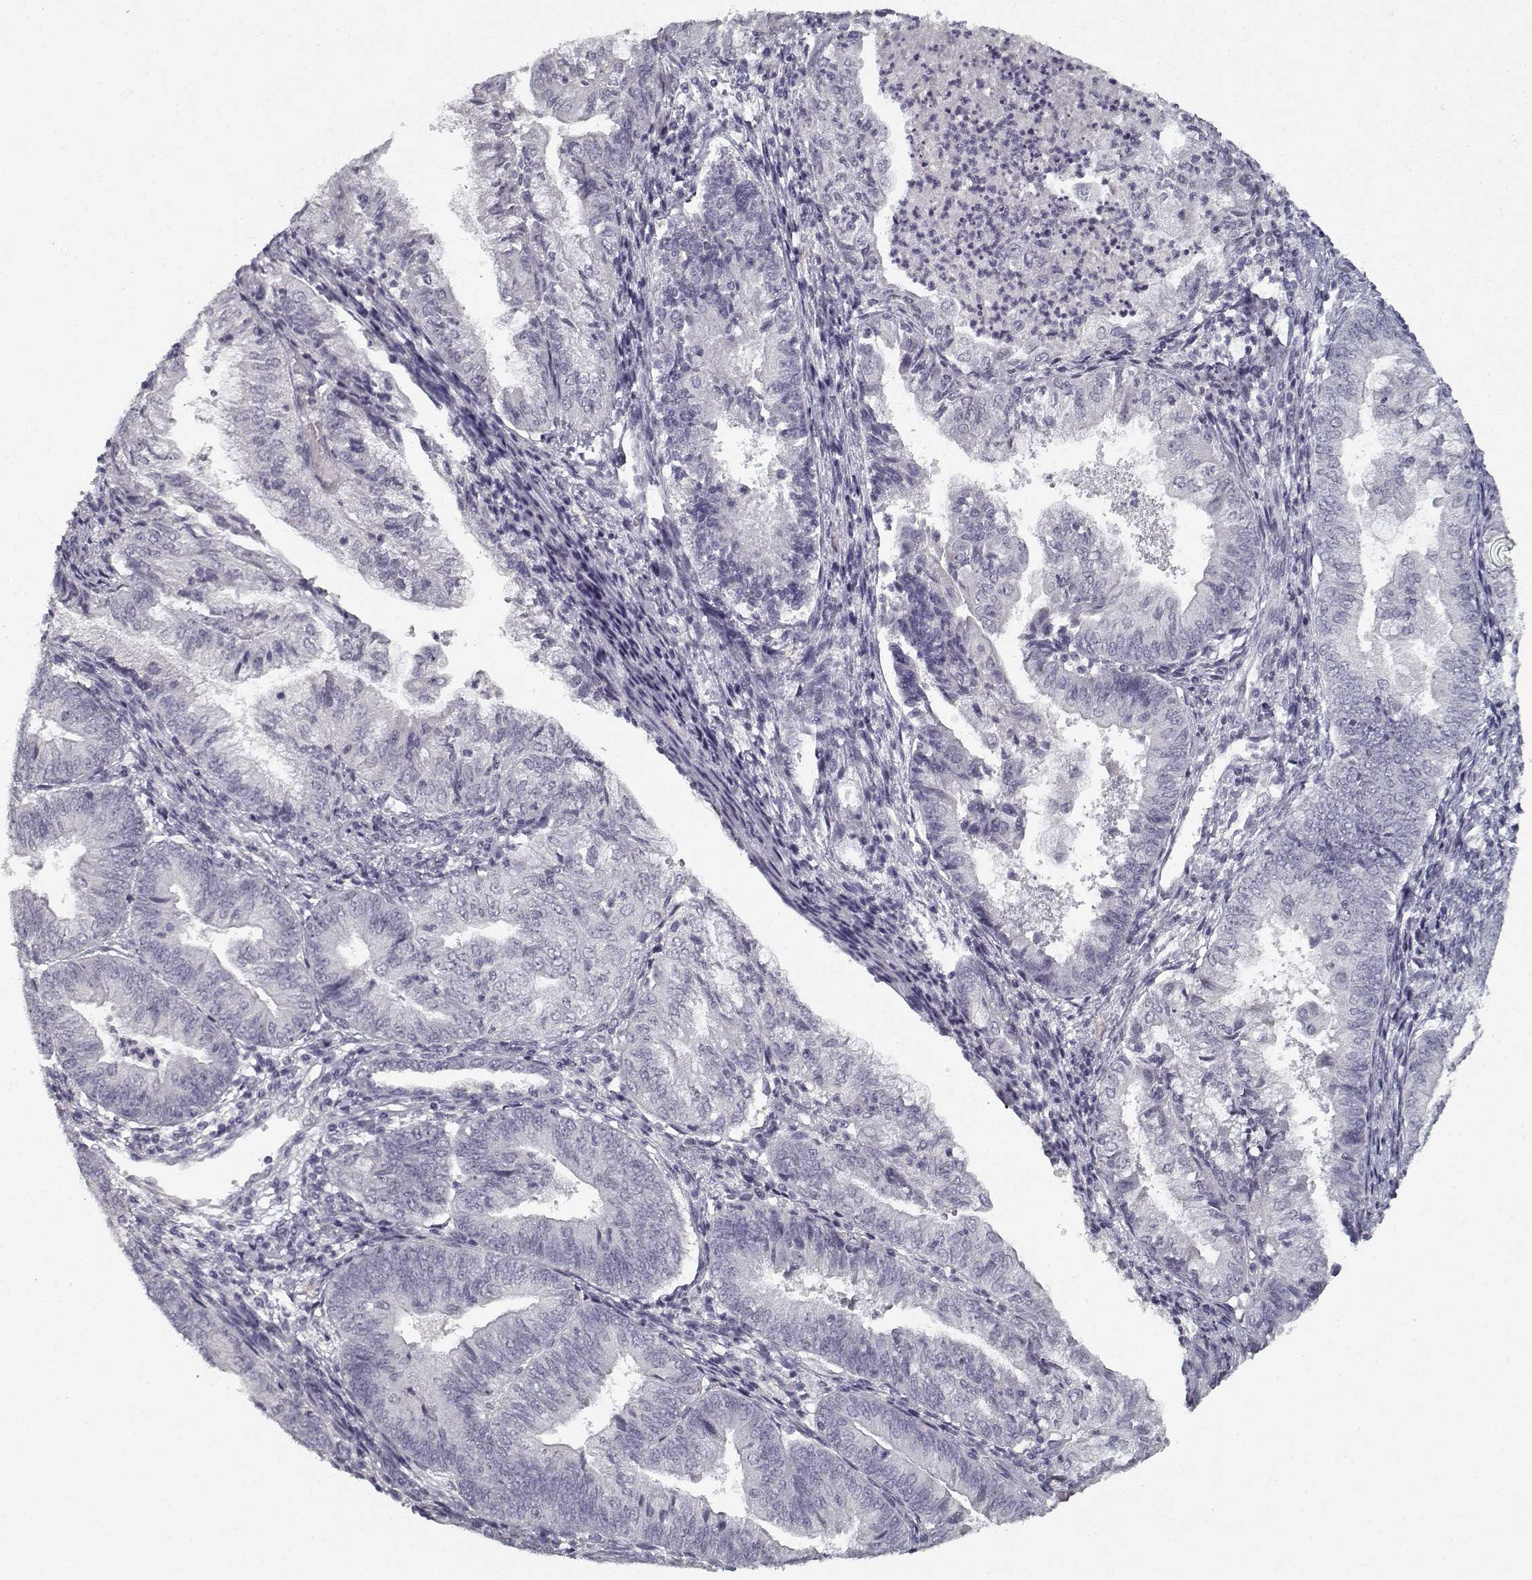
{"staining": {"intensity": "negative", "quantity": "none", "location": "none"}, "tissue": "endometrial cancer", "cell_type": "Tumor cells", "image_type": "cancer", "snomed": [{"axis": "morphology", "description": "Adenocarcinoma, NOS"}, {"axis": "topography", "description": "Endometrium"}], "caption": "Immunohistochemistry (IHC) of human endometrial cancer exhibits no positivity in tumor cells.", "gene": "GAD2", "patient": {"sex": "female", "age": 55}}